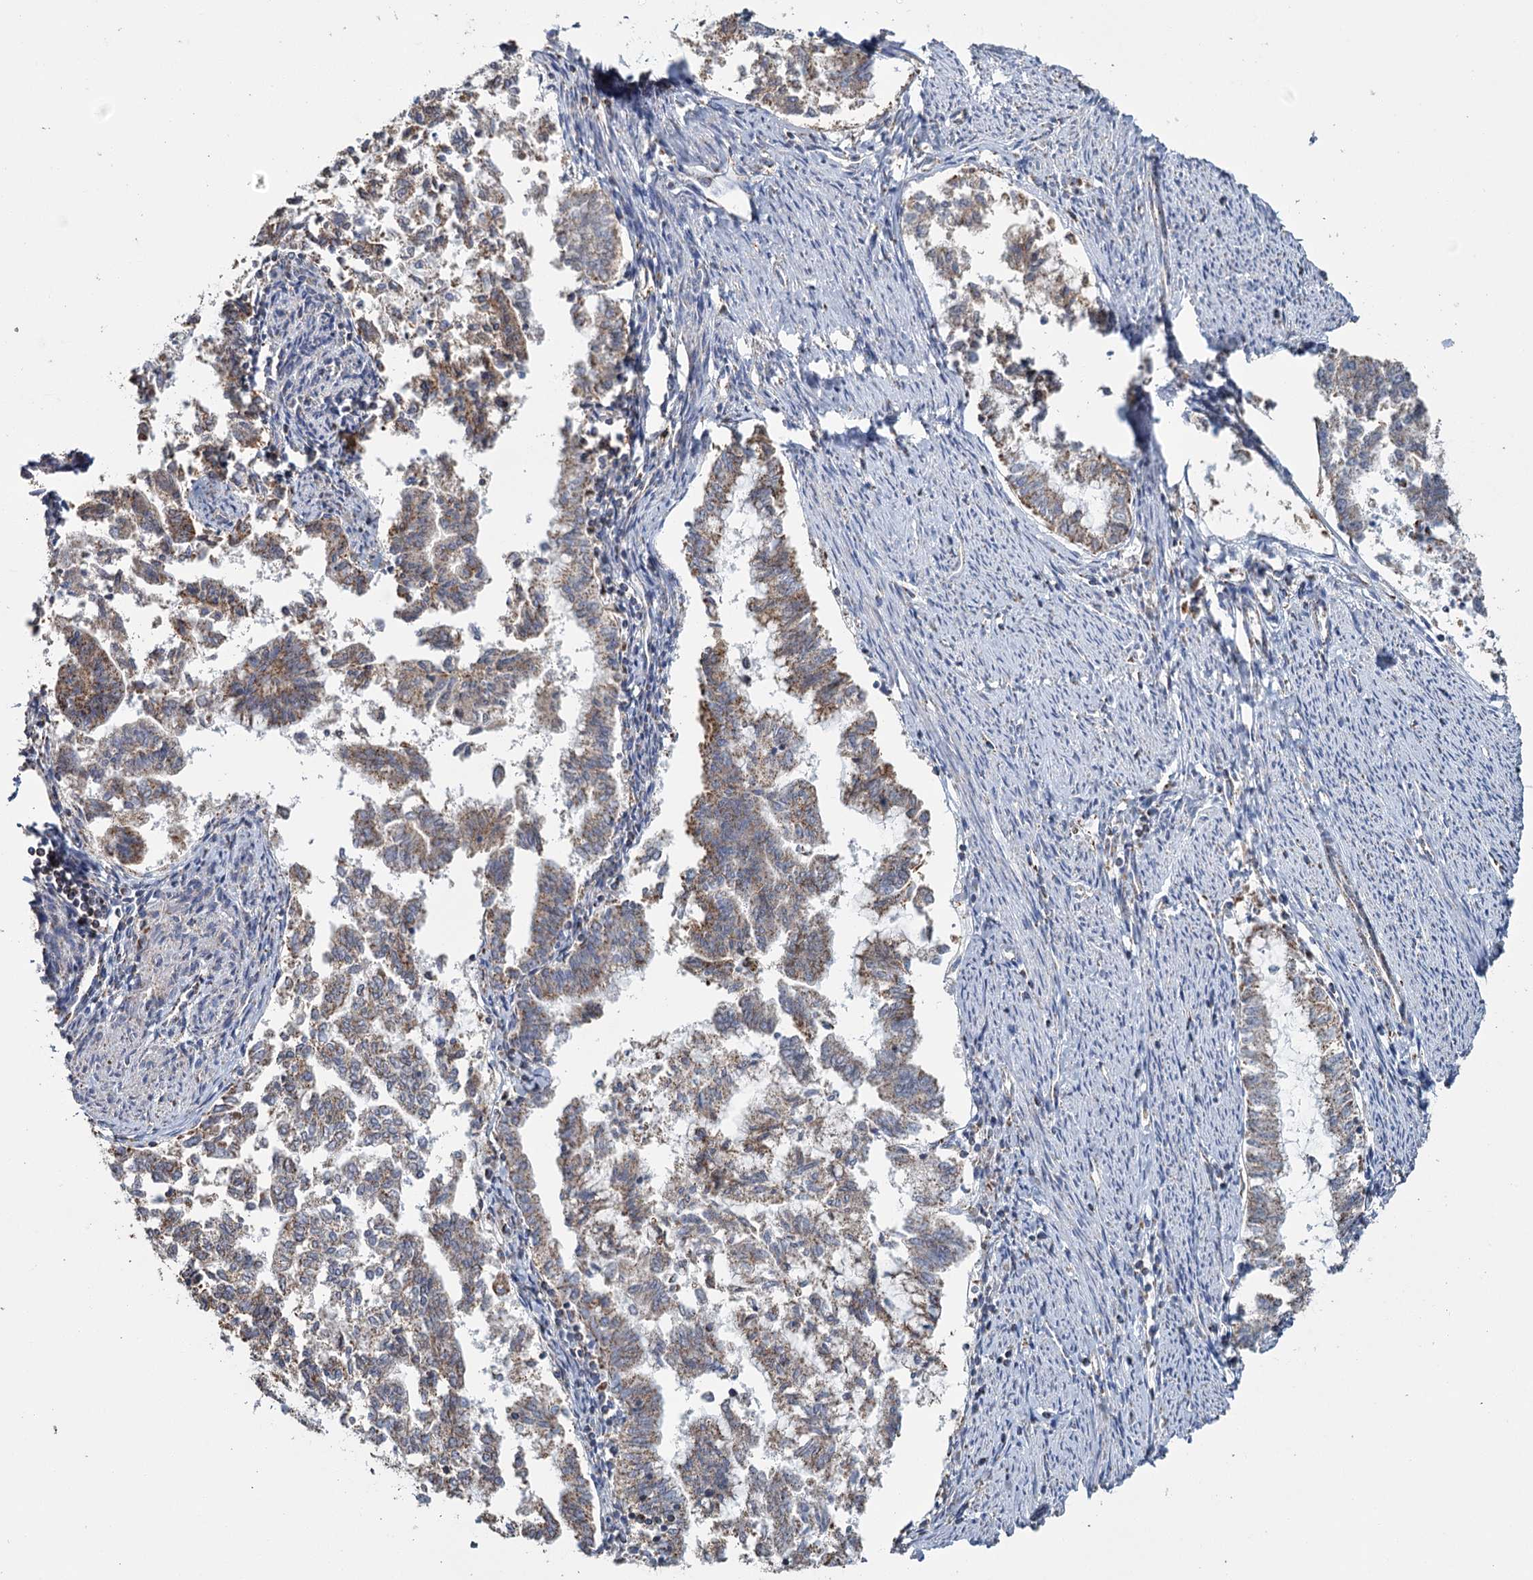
{"staining": {"intensity": "moderate", "quantity": "25%-75%", "location": "cytoplasmic/membranous"}, "tissue": "endometrial cancer", "cell_type": "Tumor cells", "image_type": "cancer", "snomed": [{"axis": "morphology", "description": "Adenocarcinoma, NOS"}, {"axis": "topography", "description": "Endometrium"}], "caption": "The image displays a brown stain indicating the presence of a protein in the cytoplasmic/membranous of tumor cells in endometrial cancer (adenocarcinoma).", "gene": "MRPL44", "patient": {"sex": "female", "age": 79}}